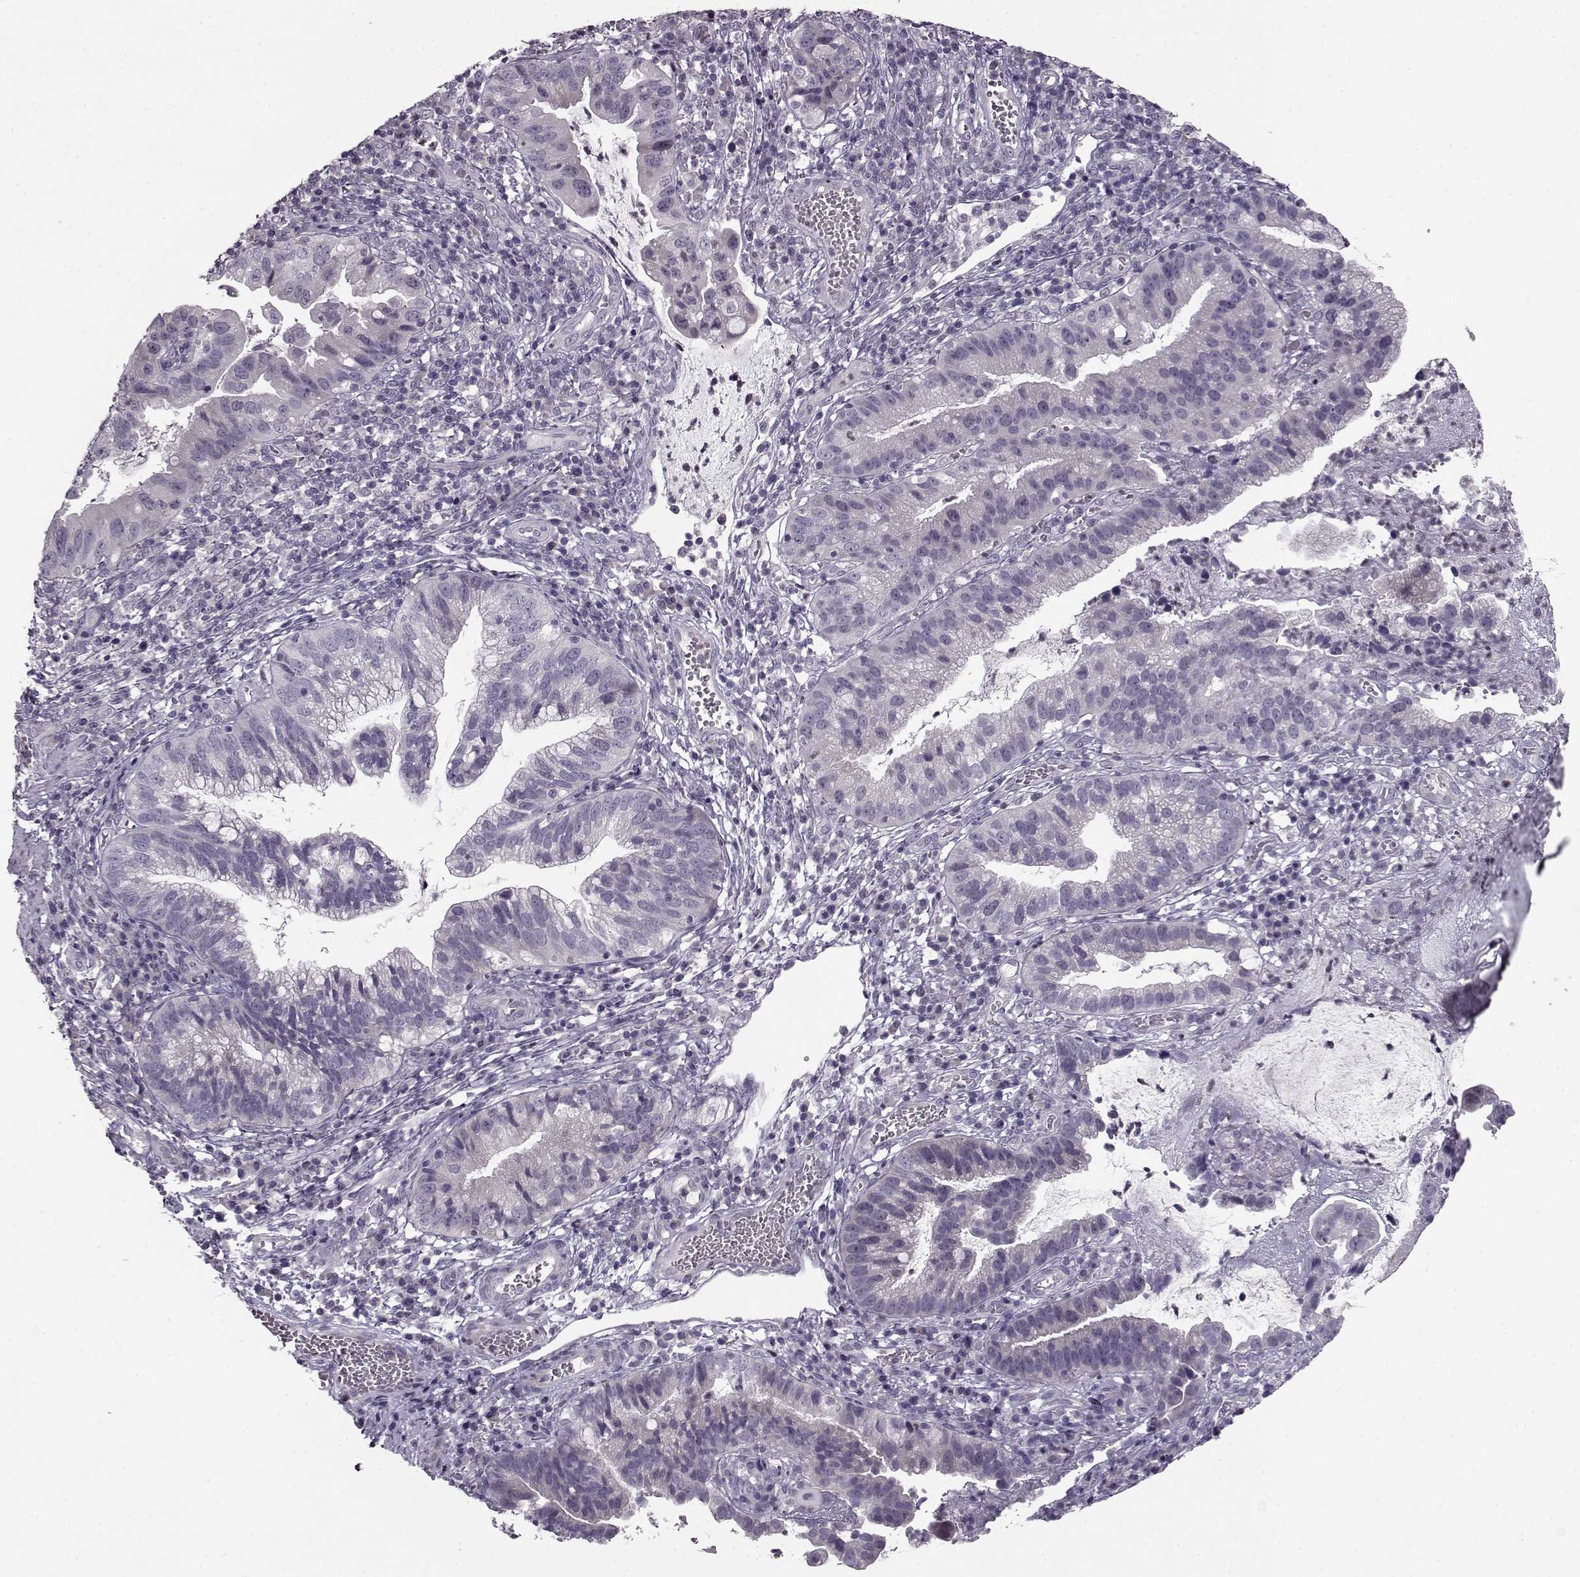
{"staining": {"intensity": "negative", "quantity": "none", "location": "none"}, "tissue": "cervical cancer", "cell_type": "Tumor cells", "image_type": "cancer", "snomed": [{"axis": "morphology", "description": "Adenocarcinoma, NOS"}, {"axis": "topography", "description": "Cervix"}], "caption": "This is a histopathology image of immunohistochemistry (IHC) staining of cervical adenocarcinoma, which shows no staining in tumor cells.", "gene": "RP1L1", "patient": {"sex": "female", "age": 34}}